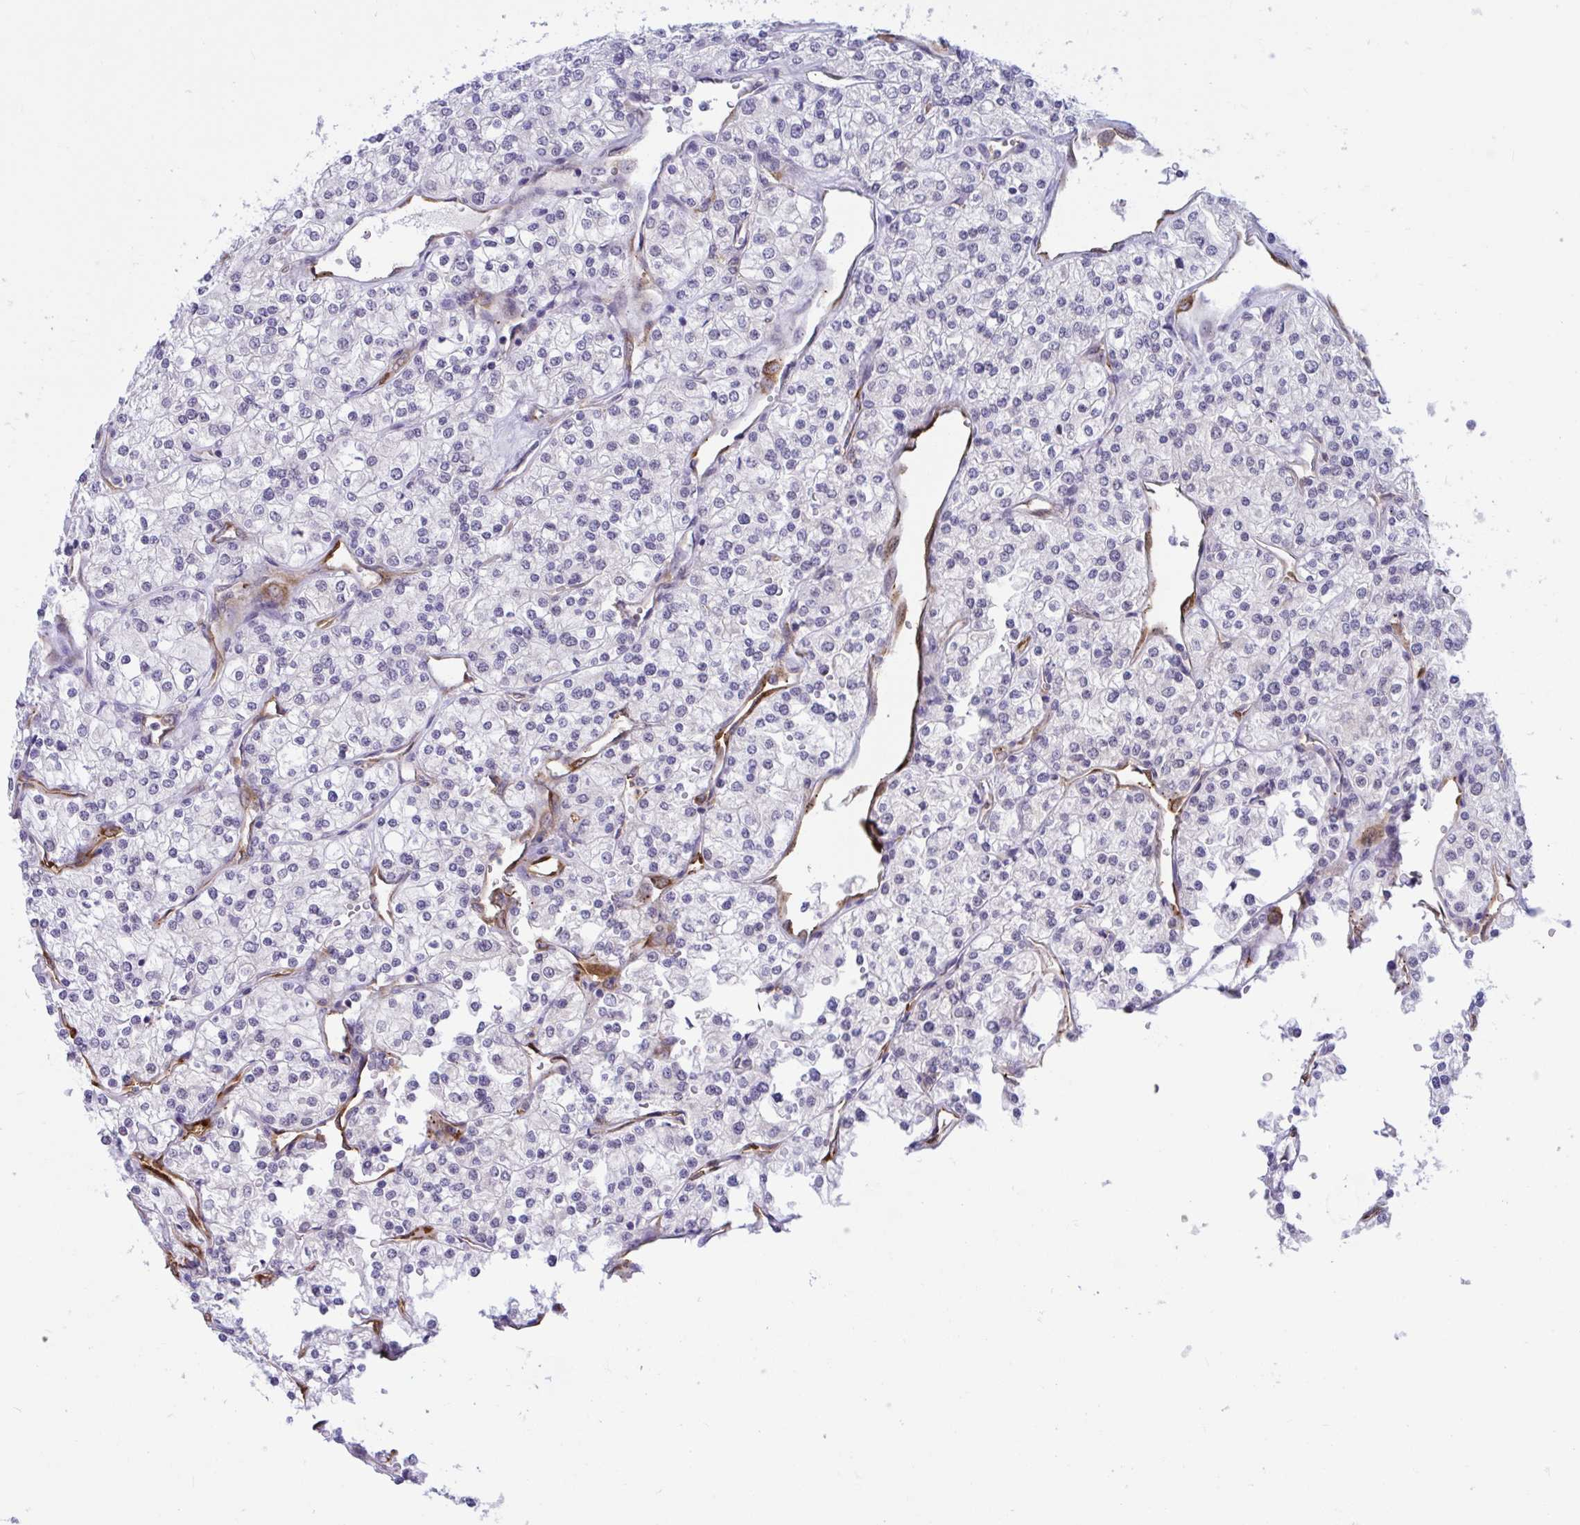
{"staining": {"intensity": "negative", "quantity": "none", "location": "none"}, "tissue": "renal cancer", "cell_type": "Tumor cells", "image_type": "cancer", "snomed": [{"axis": "morphology", "description": "Adenocarcinoma, NOS"}, {"axis": "topography", "description": "Kidney"}], "caption": "DAB immunohistochemical staining of adenocarcinoma (renal) shows no significant expression in tumor cells.", "gene": "EML1", "patient": {"sex": "male", "age": 80}}